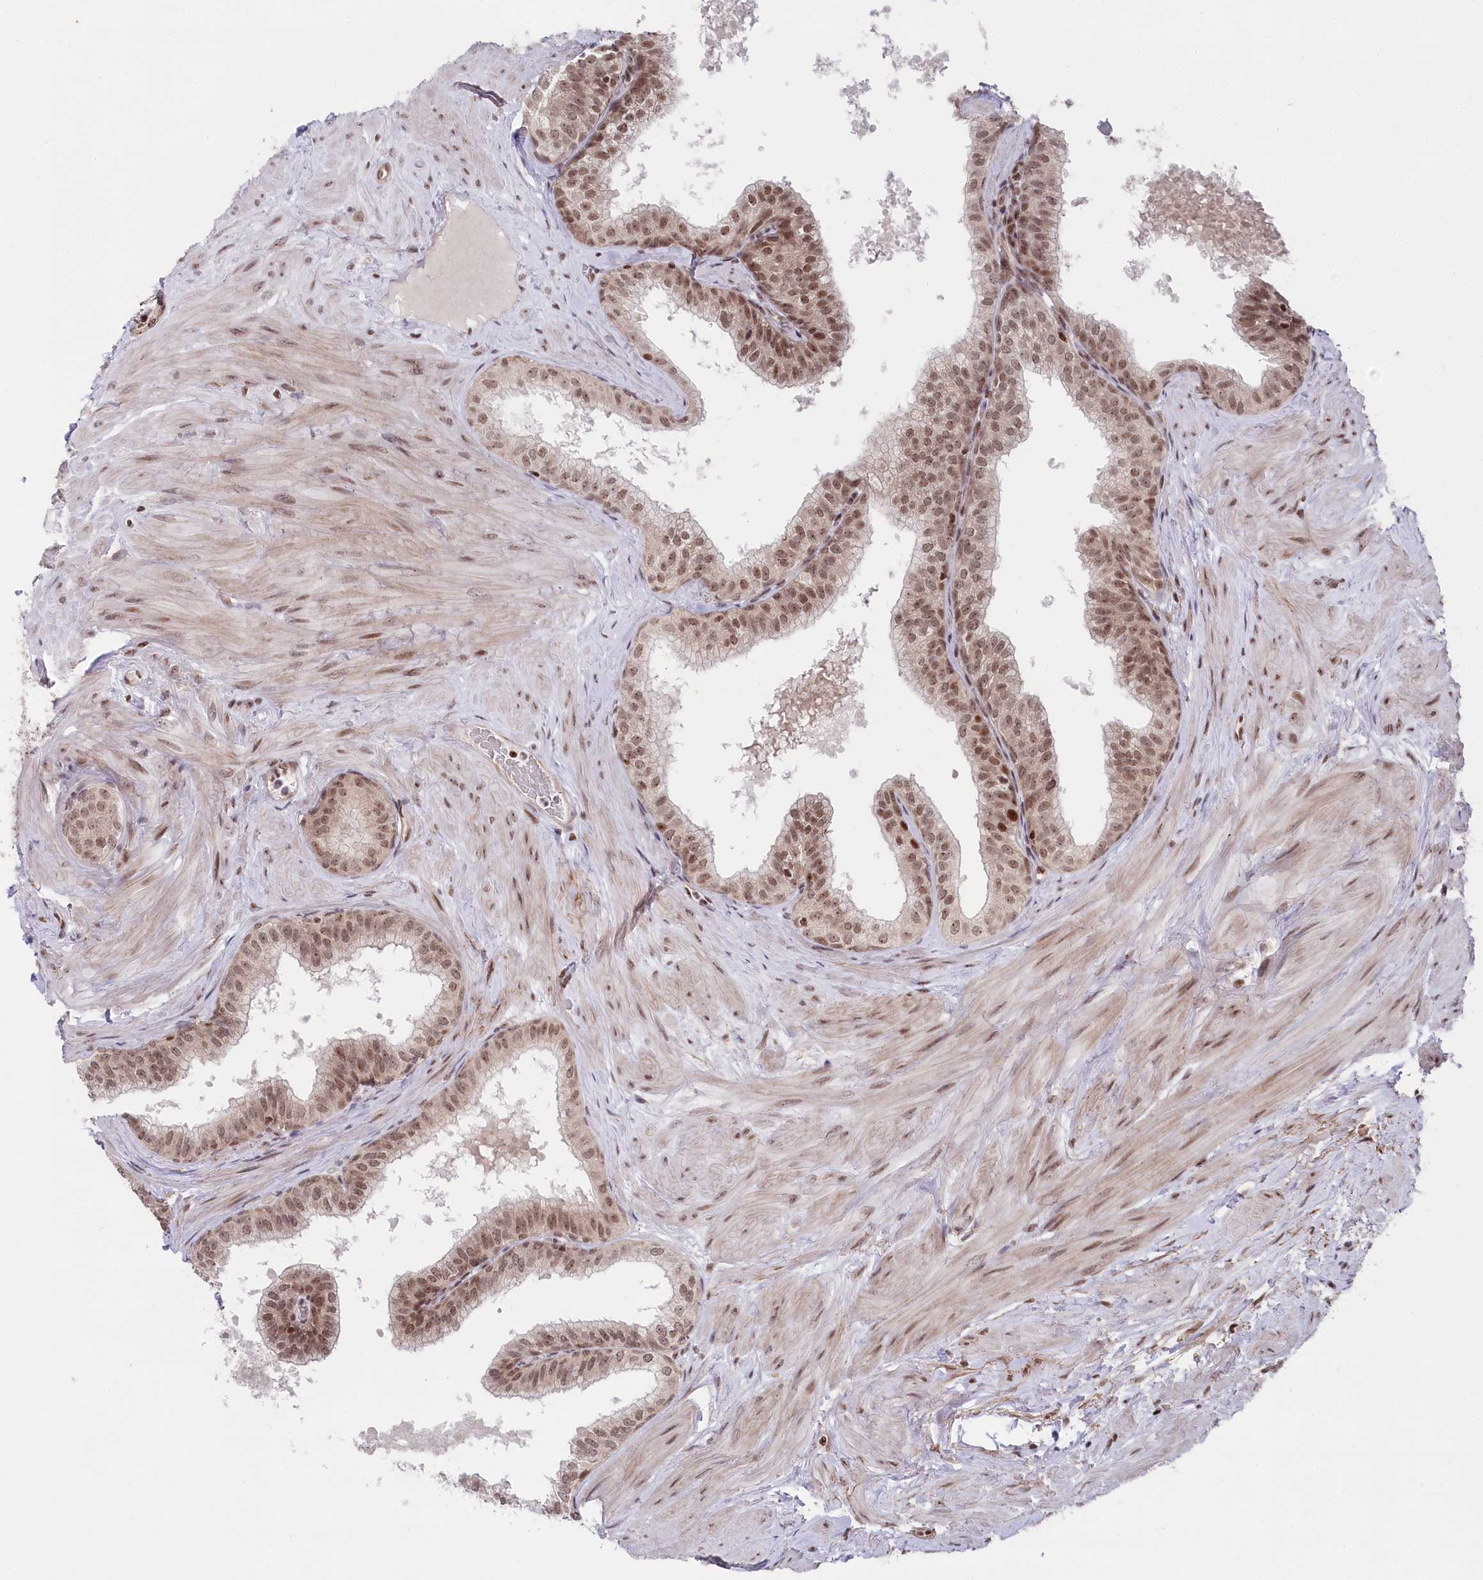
{"staining": {"intensity": "moderate", "quantity": "25%-75%", "location": "nuclear"}, "tissue": "prostate", "cell_type": "Glandular cells", "image_type": "normal", "snomed": [{"axis": "morphology", "description": "Normal tissue, NOS"}, {"axis": "topography", "description": "Prostate"}], "caption": "A brown stain shows moderate nuclear positivity of a protein in glandular cells of benign prostate. (DAB IHC, brown staining for protein, blue staining for nuclei).", "gene": "CGGBP1", "patient": {"sex": "male", "age": 60}}